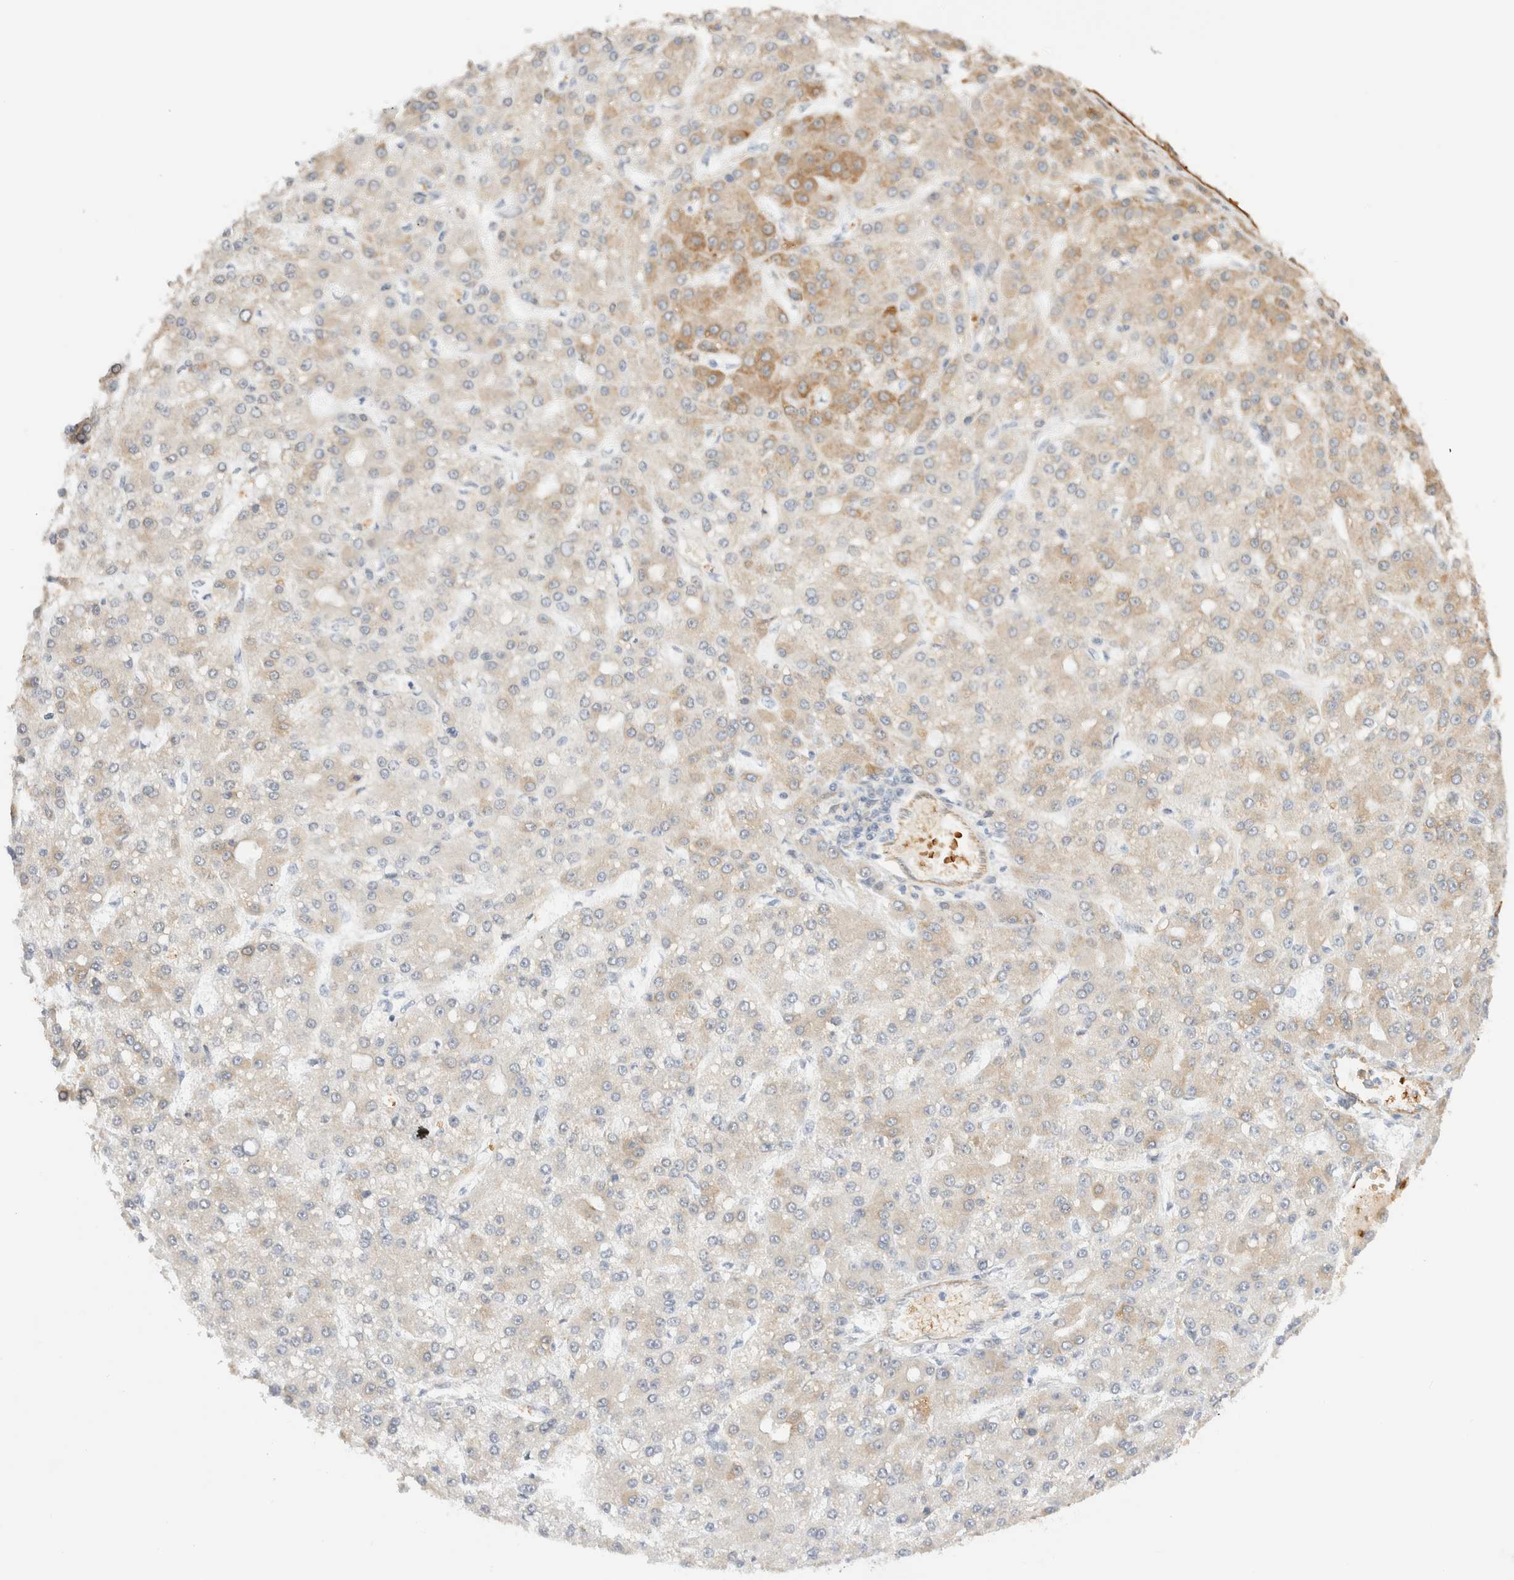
{"staining": {"intensity": "moderate", "quantity": "<25%", "location": "cytoplasmic/membranous"}, "tissue": "liver cancer", "cell_type": "Tumor cells", "image_type": "cancer", "snomed": [{"axis": "morphology", "description": "Carcinoma, Hepatocellular, NOS"}, {"axis": "topography", "description": "Liver"}], "caption": "This histopathology image demonstrates hepatocellular carcinoma (liver) stained with IHC to label a protein in brown. The cytoplasmic/membranous of tumor cells show moderate positivity for the protein. Nuclei are counter-stained blue.", "gene": "SYVN1", "patient": {"sex": "male", "age": 67}}